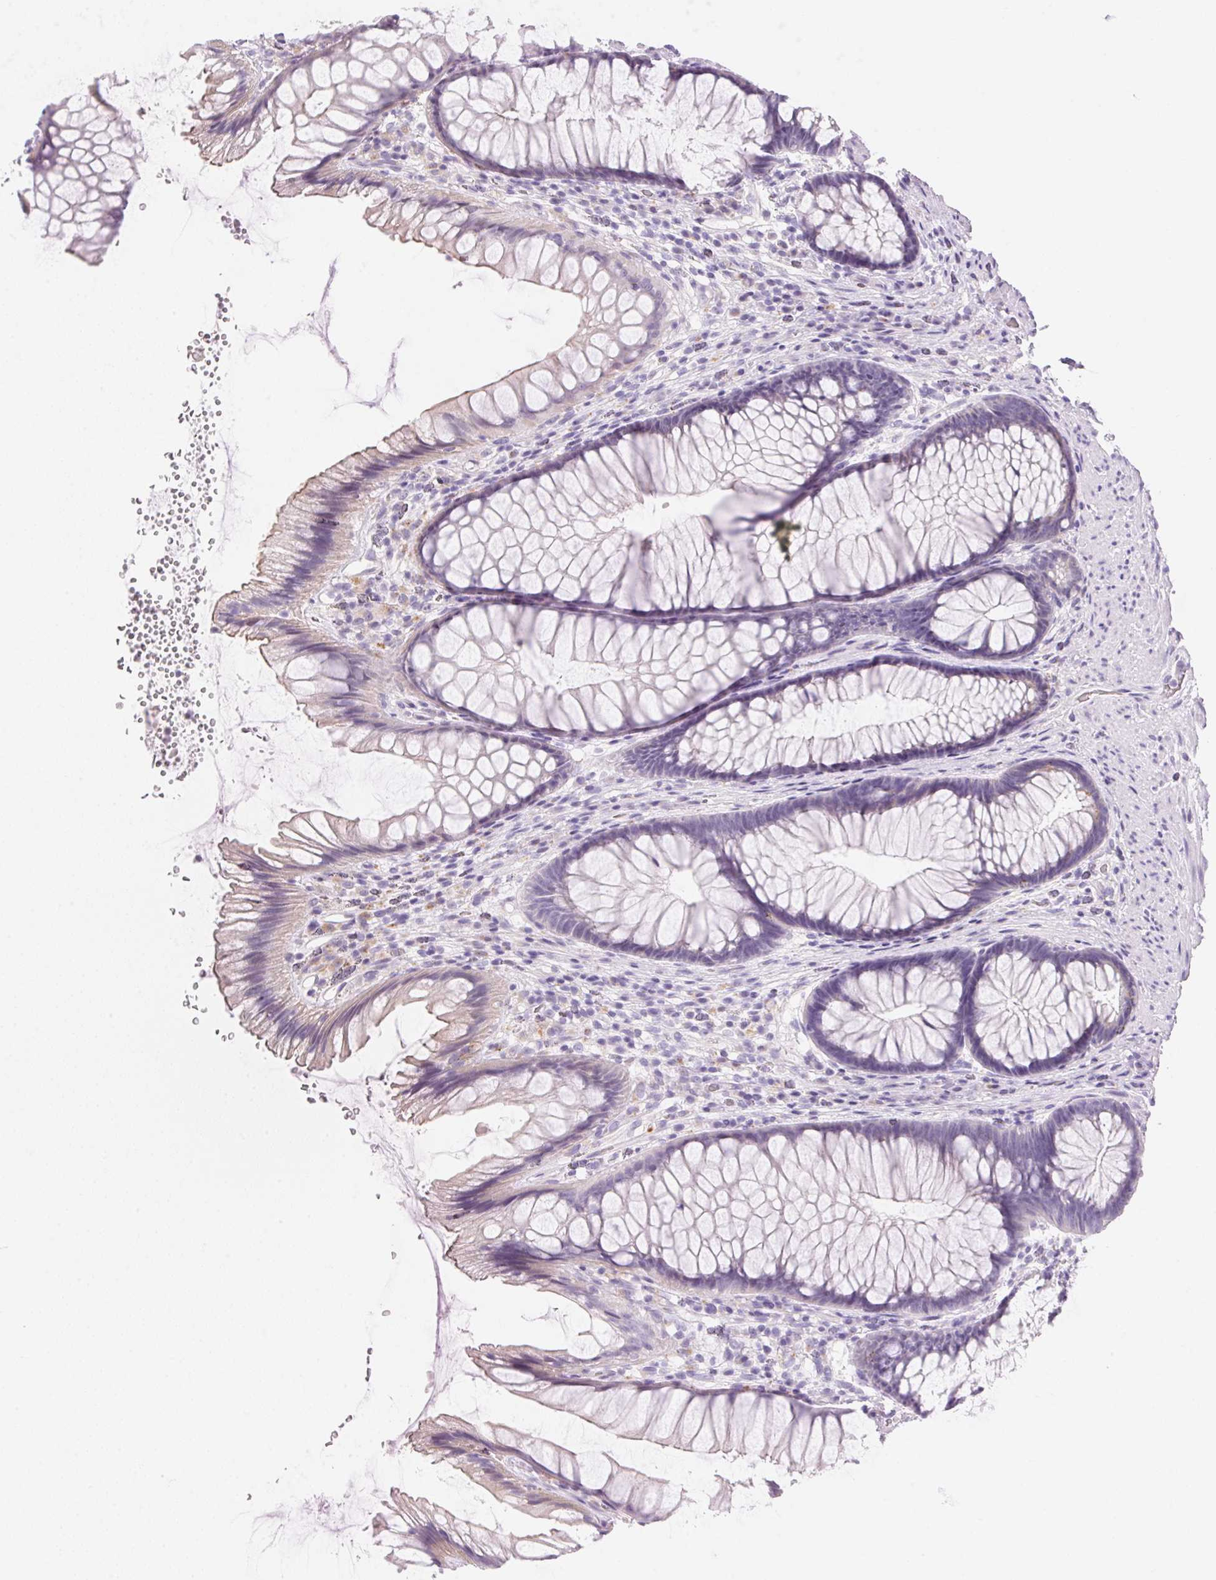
{"staining": {"intensity": "negative", "quantity": "none", "location": "none"}, "tissue": "rectum", "cell_type": "Glandular cells", "image_type": "normal", "snomed": [{"axis": "morphology", "description": "Normal tissue, NOS"}, {"axis": "topography", "description": "Rectum"}], "caption": "DAB (3,3'-diaminobenzidine) immunohistochemical staining of normal human rectum displays no significant positivity in glandular cells.", "gene": "TEKT1", "patient": {"sex": "male", "age": 53}}